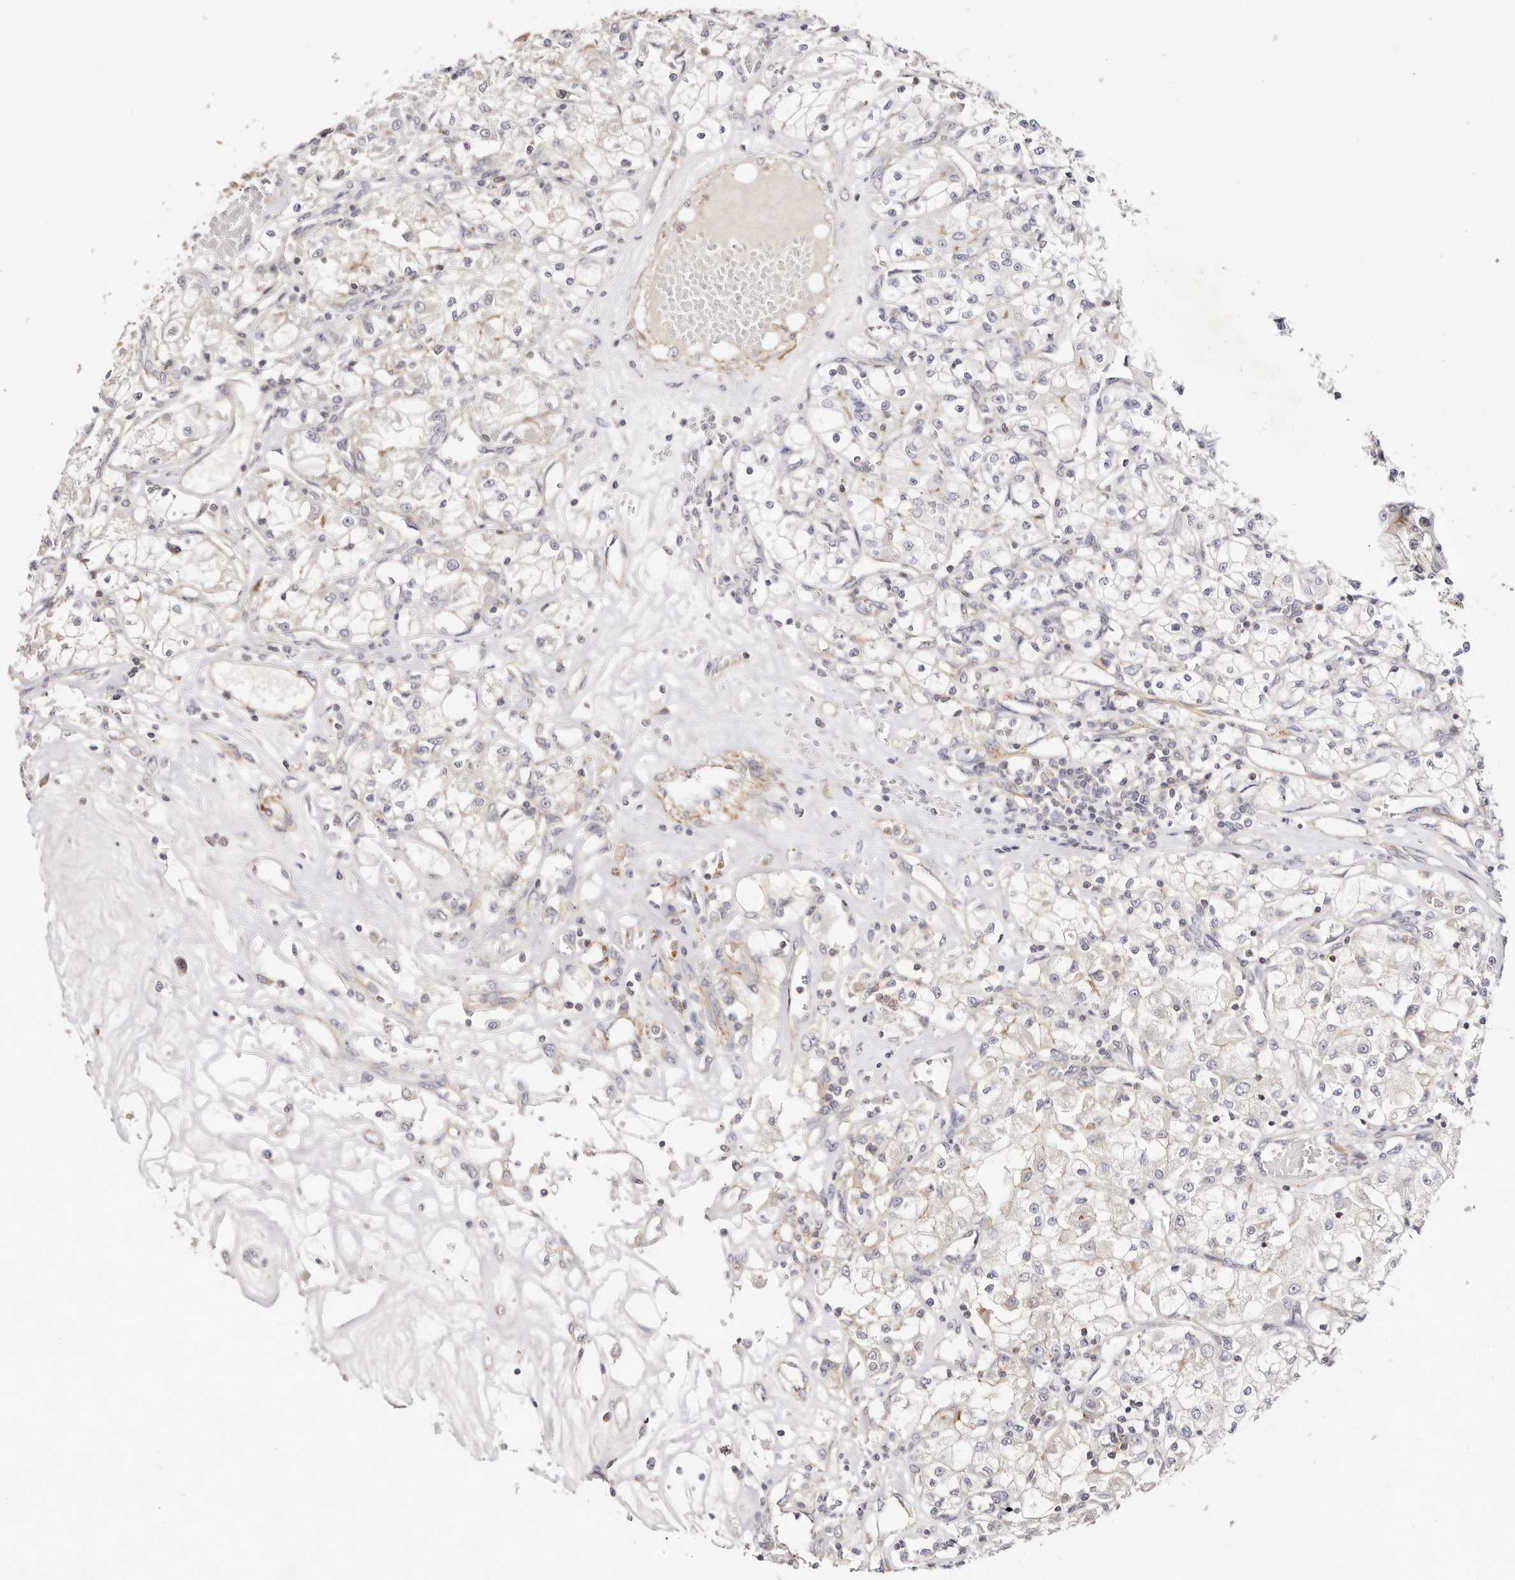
{"staining": {"intensity": "negative", "quantity": "none", "location": "none"}, "tissue": "renal cancer", "cell_type": "Tumor cells", "image_type": "cancer", "snomed": [{"axis": "morphology", "description": "Adenocarcinoma, NOS"}, {"axis": "topography", "description": "Kidney"}], "caption": "DAB immunohistochemical staining of renal cancer (adenocarcinoma) demonstrates no significant staining in tumor cells. (DAB (3,3'-diaminobenzidine) immunohistochemistry, high magnification).", "gene": "SLC35B2", "patient": {"sex": "female", "age": 59}}